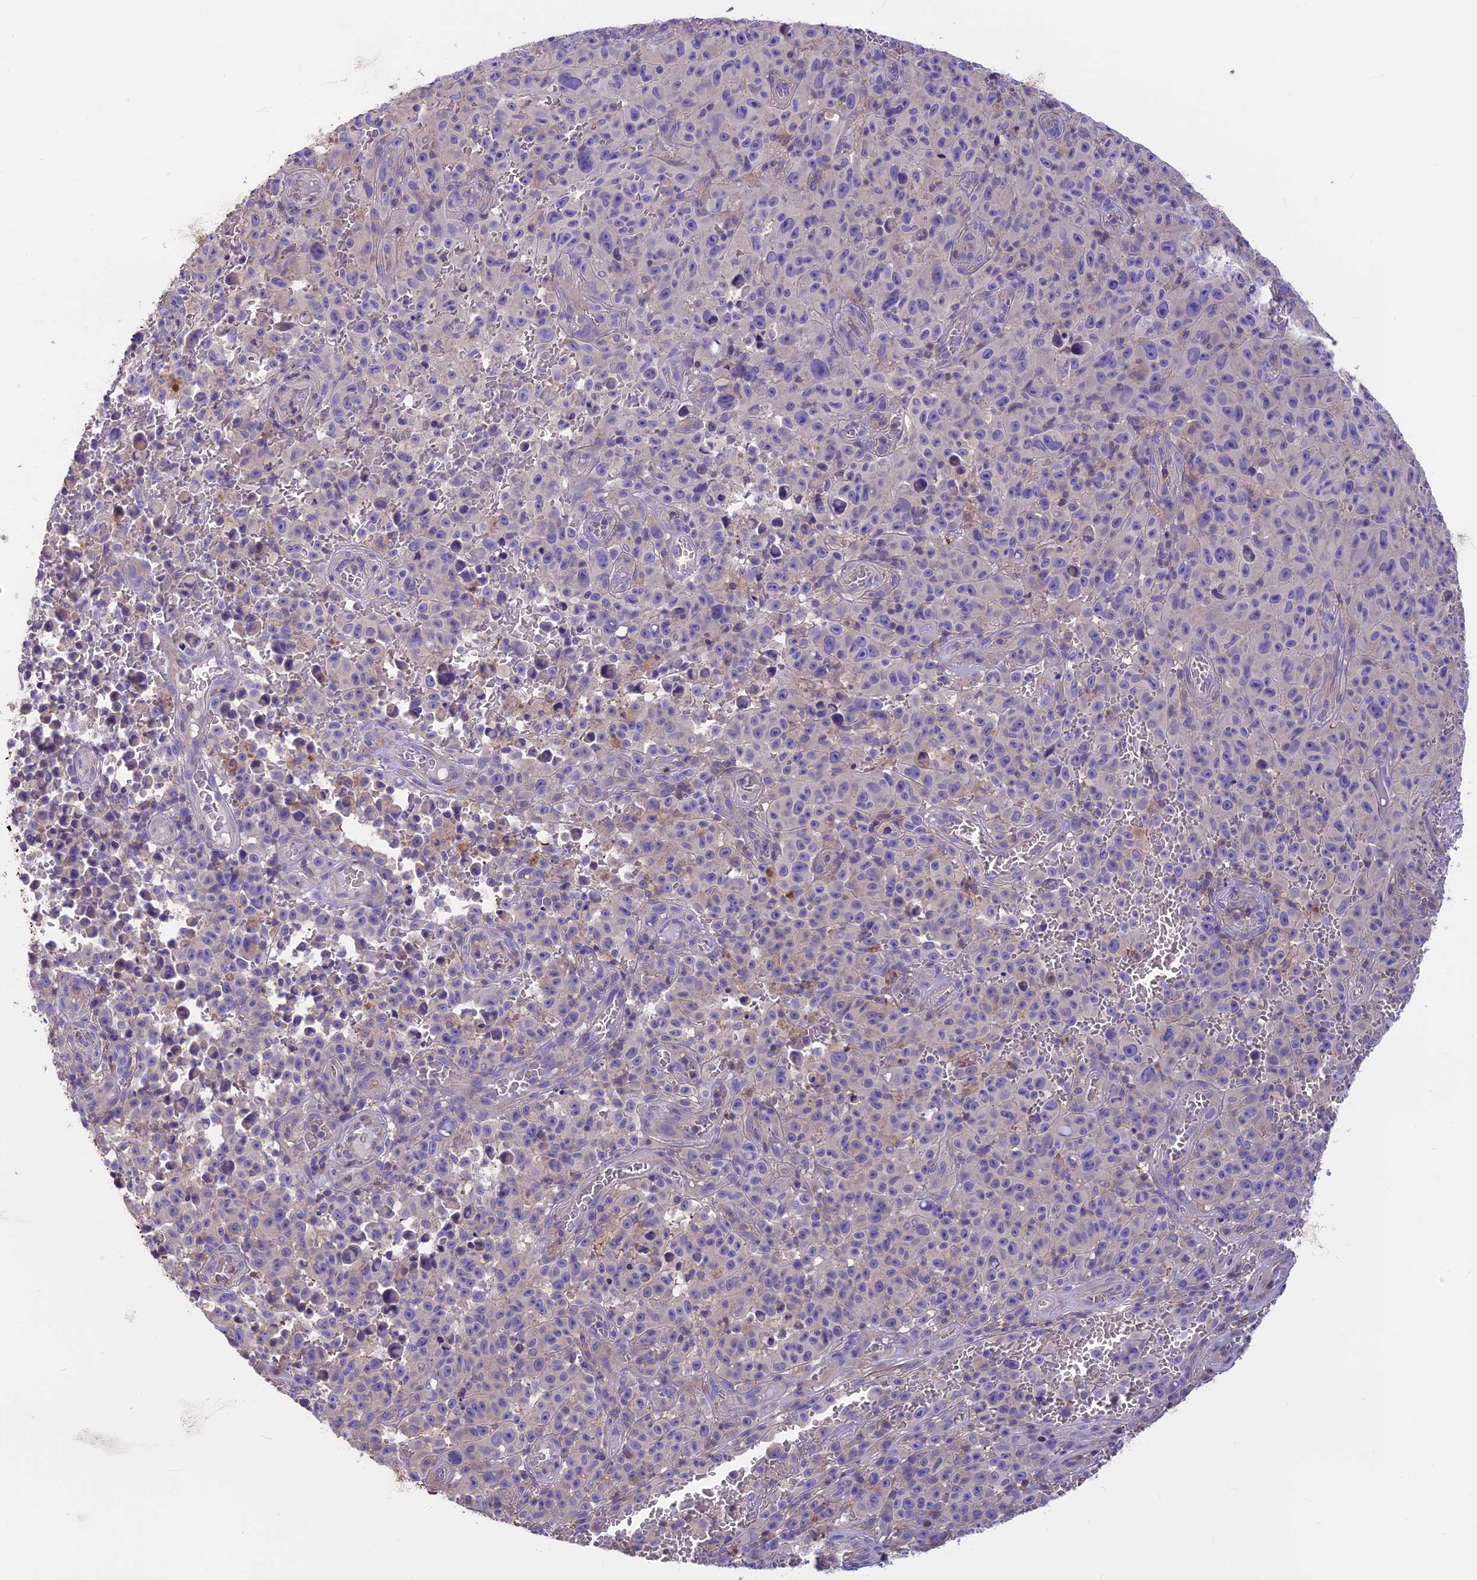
{"staining": {"intensity": "weak", "quantity": "<25%", "location": "cytoplasmic/membranous"}, "tissue": "melanoma", "cell_type": "Tumor cells", "image_type": "cancer", "snomed": [{"axis": "morphology", "description": "Malignant melanoma, NOS"}, {"axis": "topography", "description": "Skin"}], "caption": "This is an IHC image of malignant melanoma. There is no expression in tumor cells.", "gene": "CDAN1", "patient": {"sex": "female", "age": 82}}